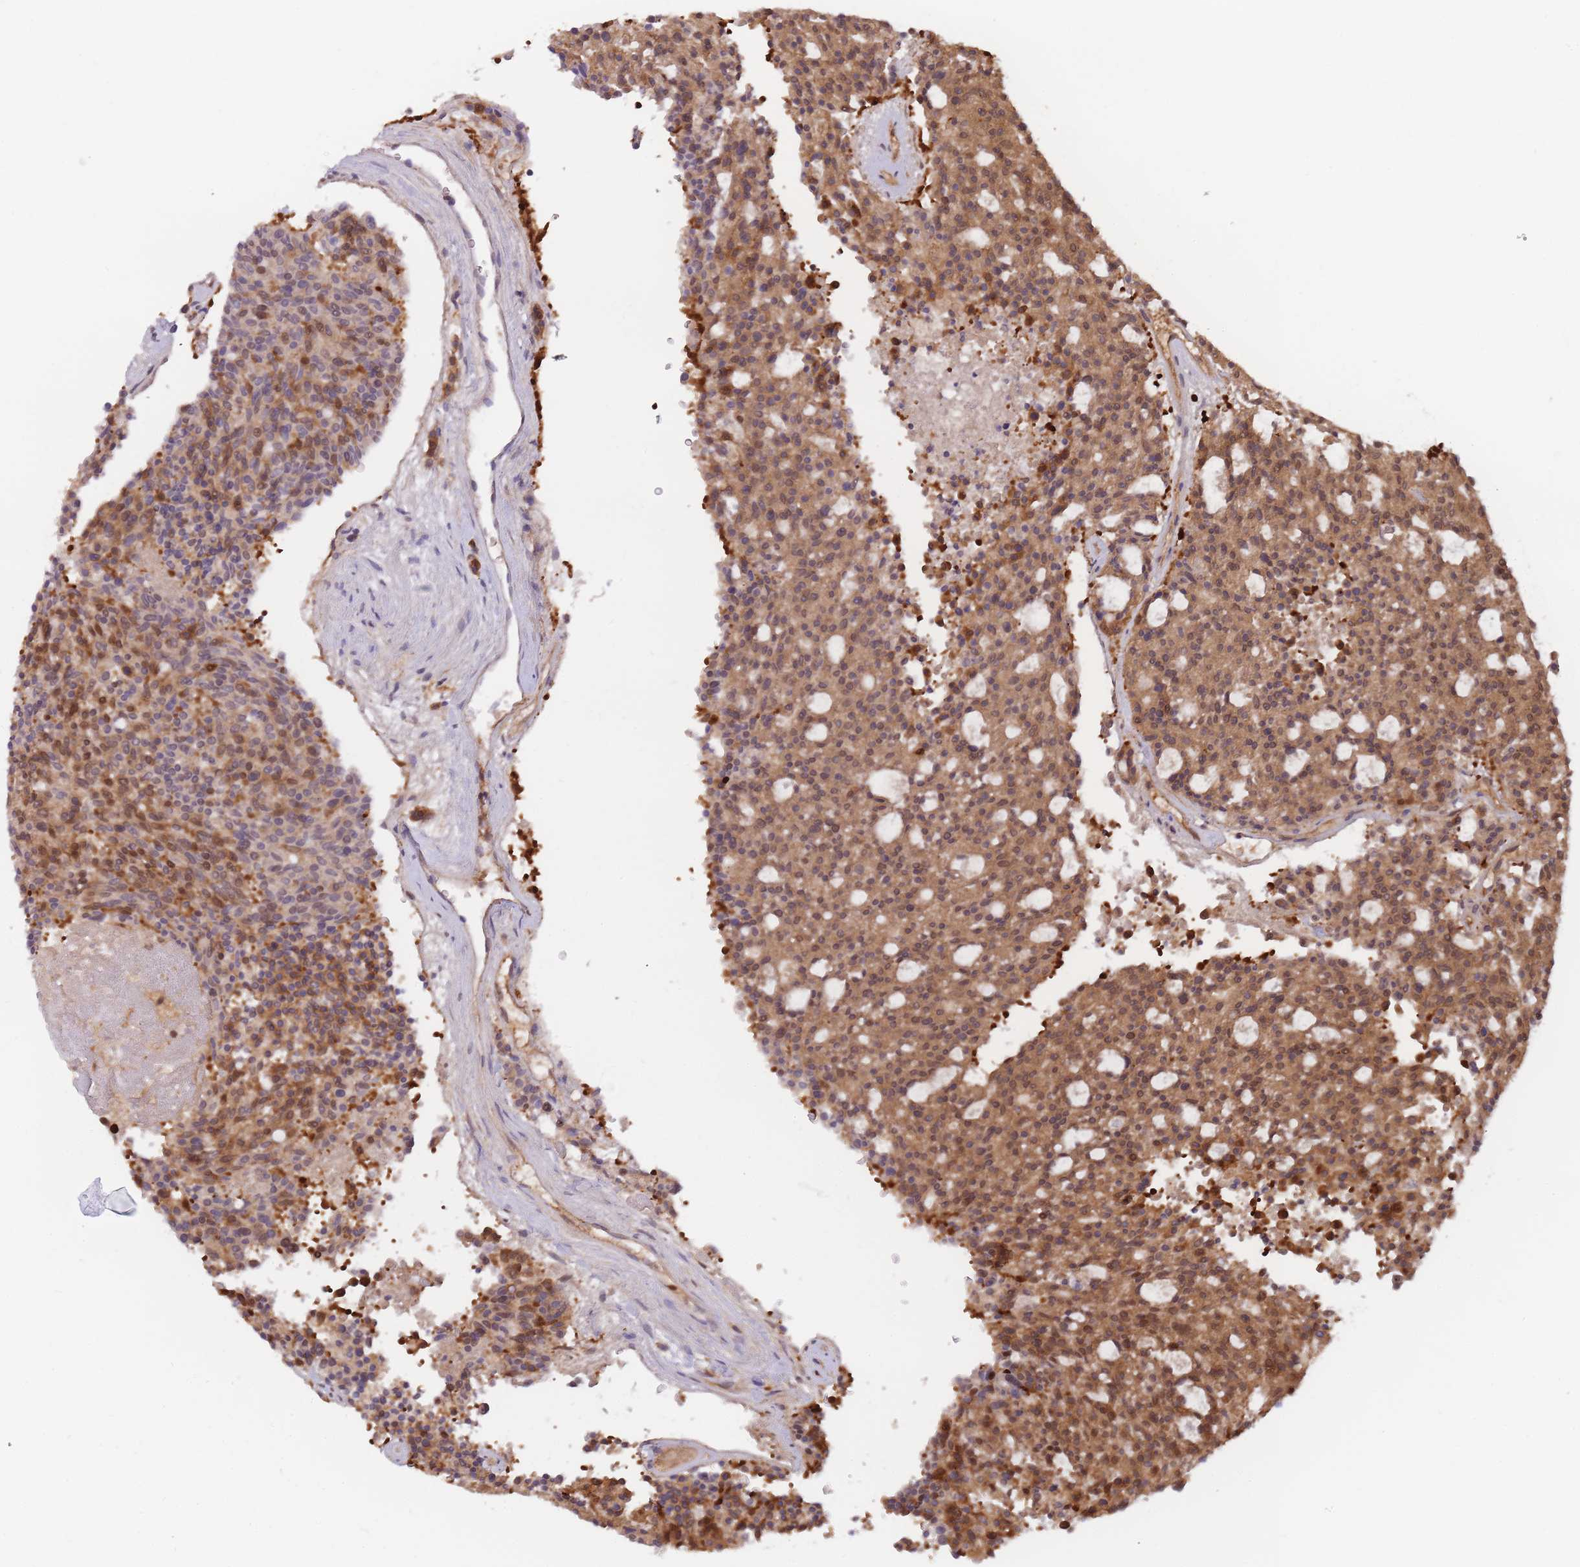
{"staining": {"intensity": "moderate", "quantity": ">75%", "location": "cytoplasmic/membranous,nuclear"}, "tissue": "carcinoid", "cell_type": "Tumor cells", "image_type": "cancer", "snomed": [{"axis": "morphology", "description": "Carcinoid, malignant, NOS"}, {"axis": "topography", "description": "Pancreas"}], "caption": "A brown stain shows moderate cytoplasmic/membranous and nuclear staining of a protein in carcinoid tumor cells. (Stains: DAB (3,3'-diaminobenzidine) in brown, nuclei in blue, Microscopy: brightfield microscopy at high magnification).", "gene": "NSFL1C", "patient": {"sex": "female", "age": 54}}